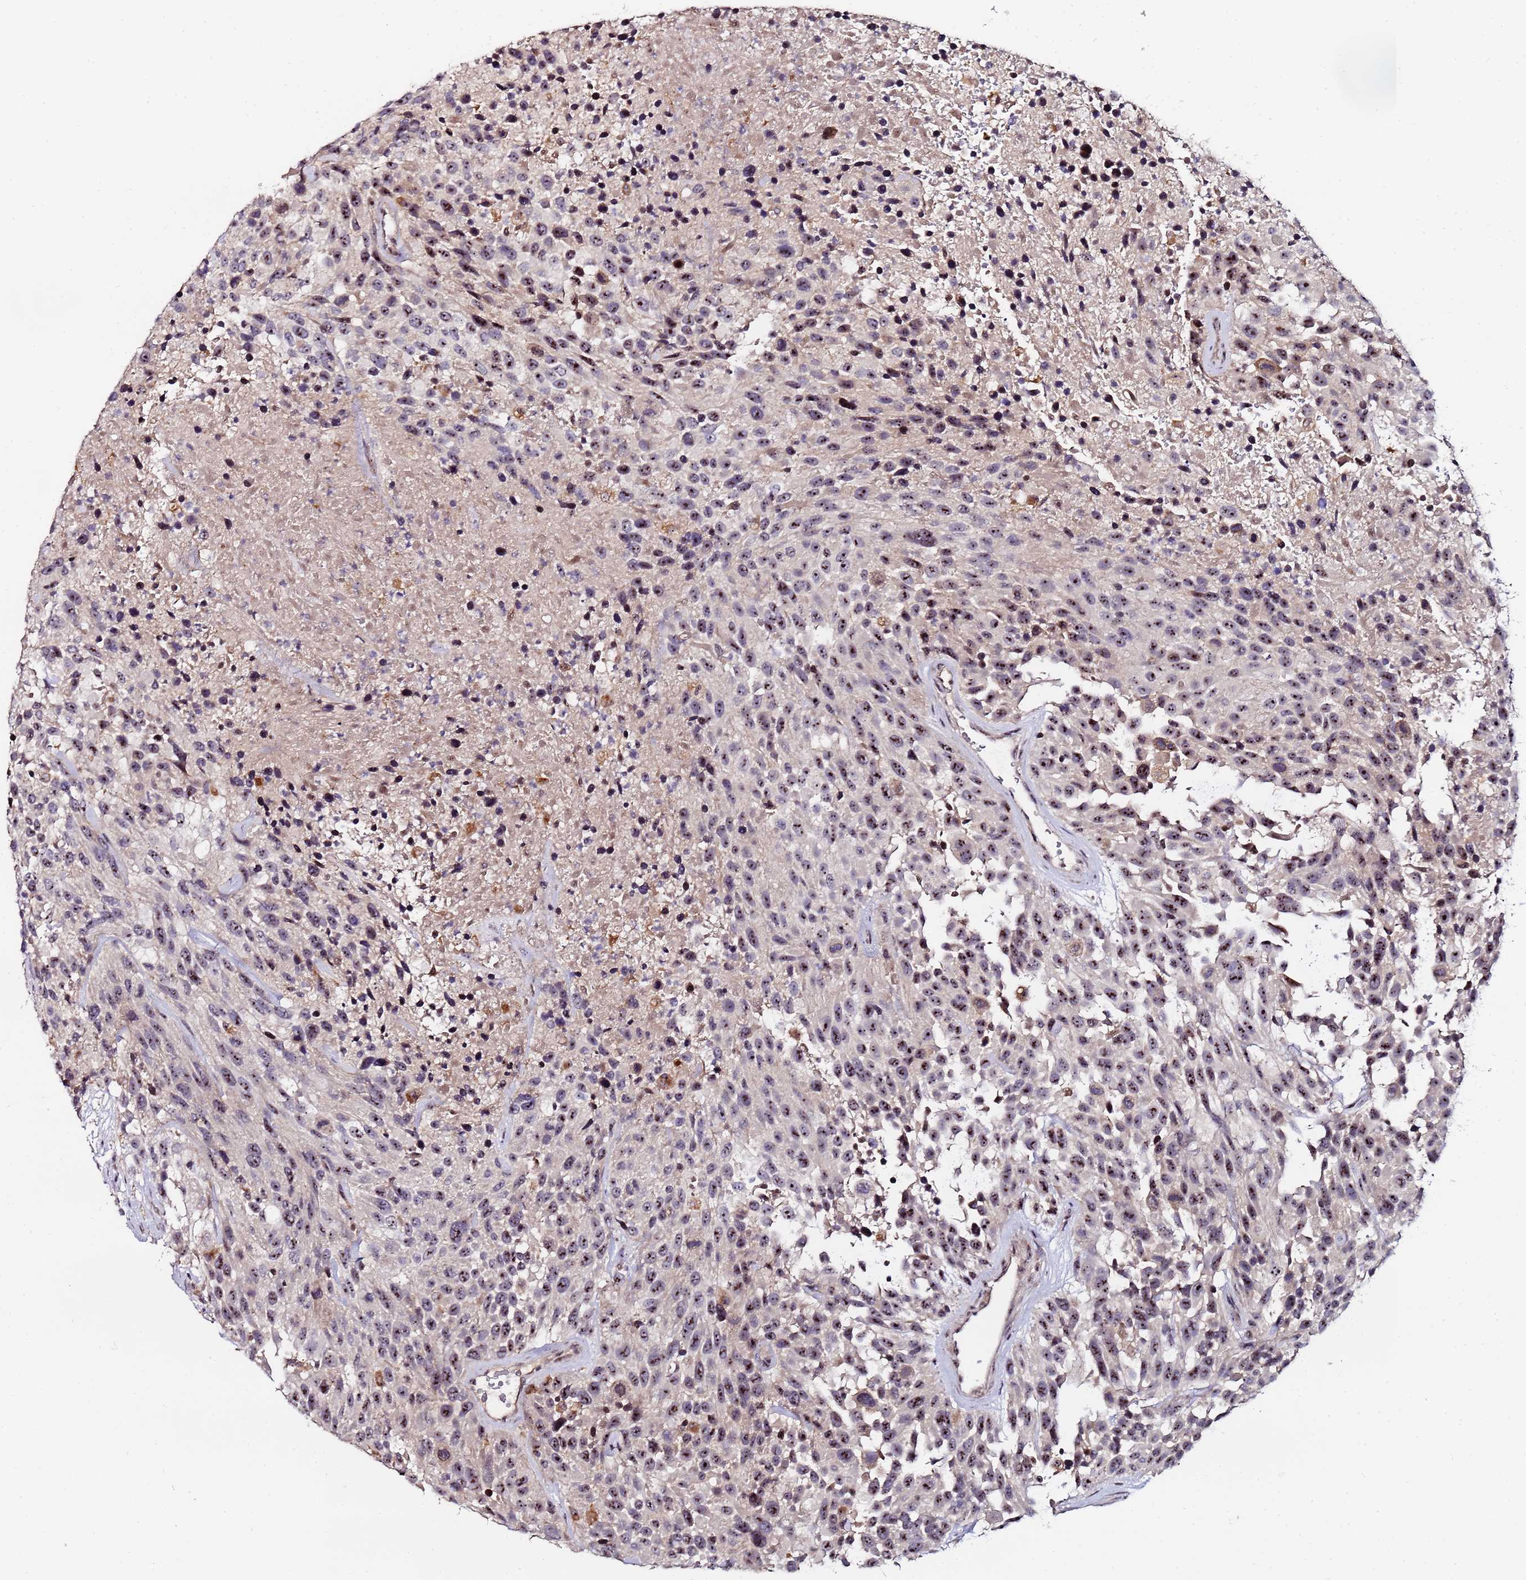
{"staining": {"intensity": "strong", "quantity": "25%-75%", "location": "nuclear"}, "tissue": "urothelial cancer", "cell_type": "Tumor cells", "image_type": "cancer", "snomed": [{"axis": "morphology", "description": "Urothelial carcinoma, High grade"}, {"axis": "topography", "description": "Urinary bladder"}], "caption": "A brown stain shows strong nuclear staining of a protein in urothelial carcinoma (high-grade) tumor cells.", "gene": "KRI1", "patient": {"sex": "female", "age": 70}}